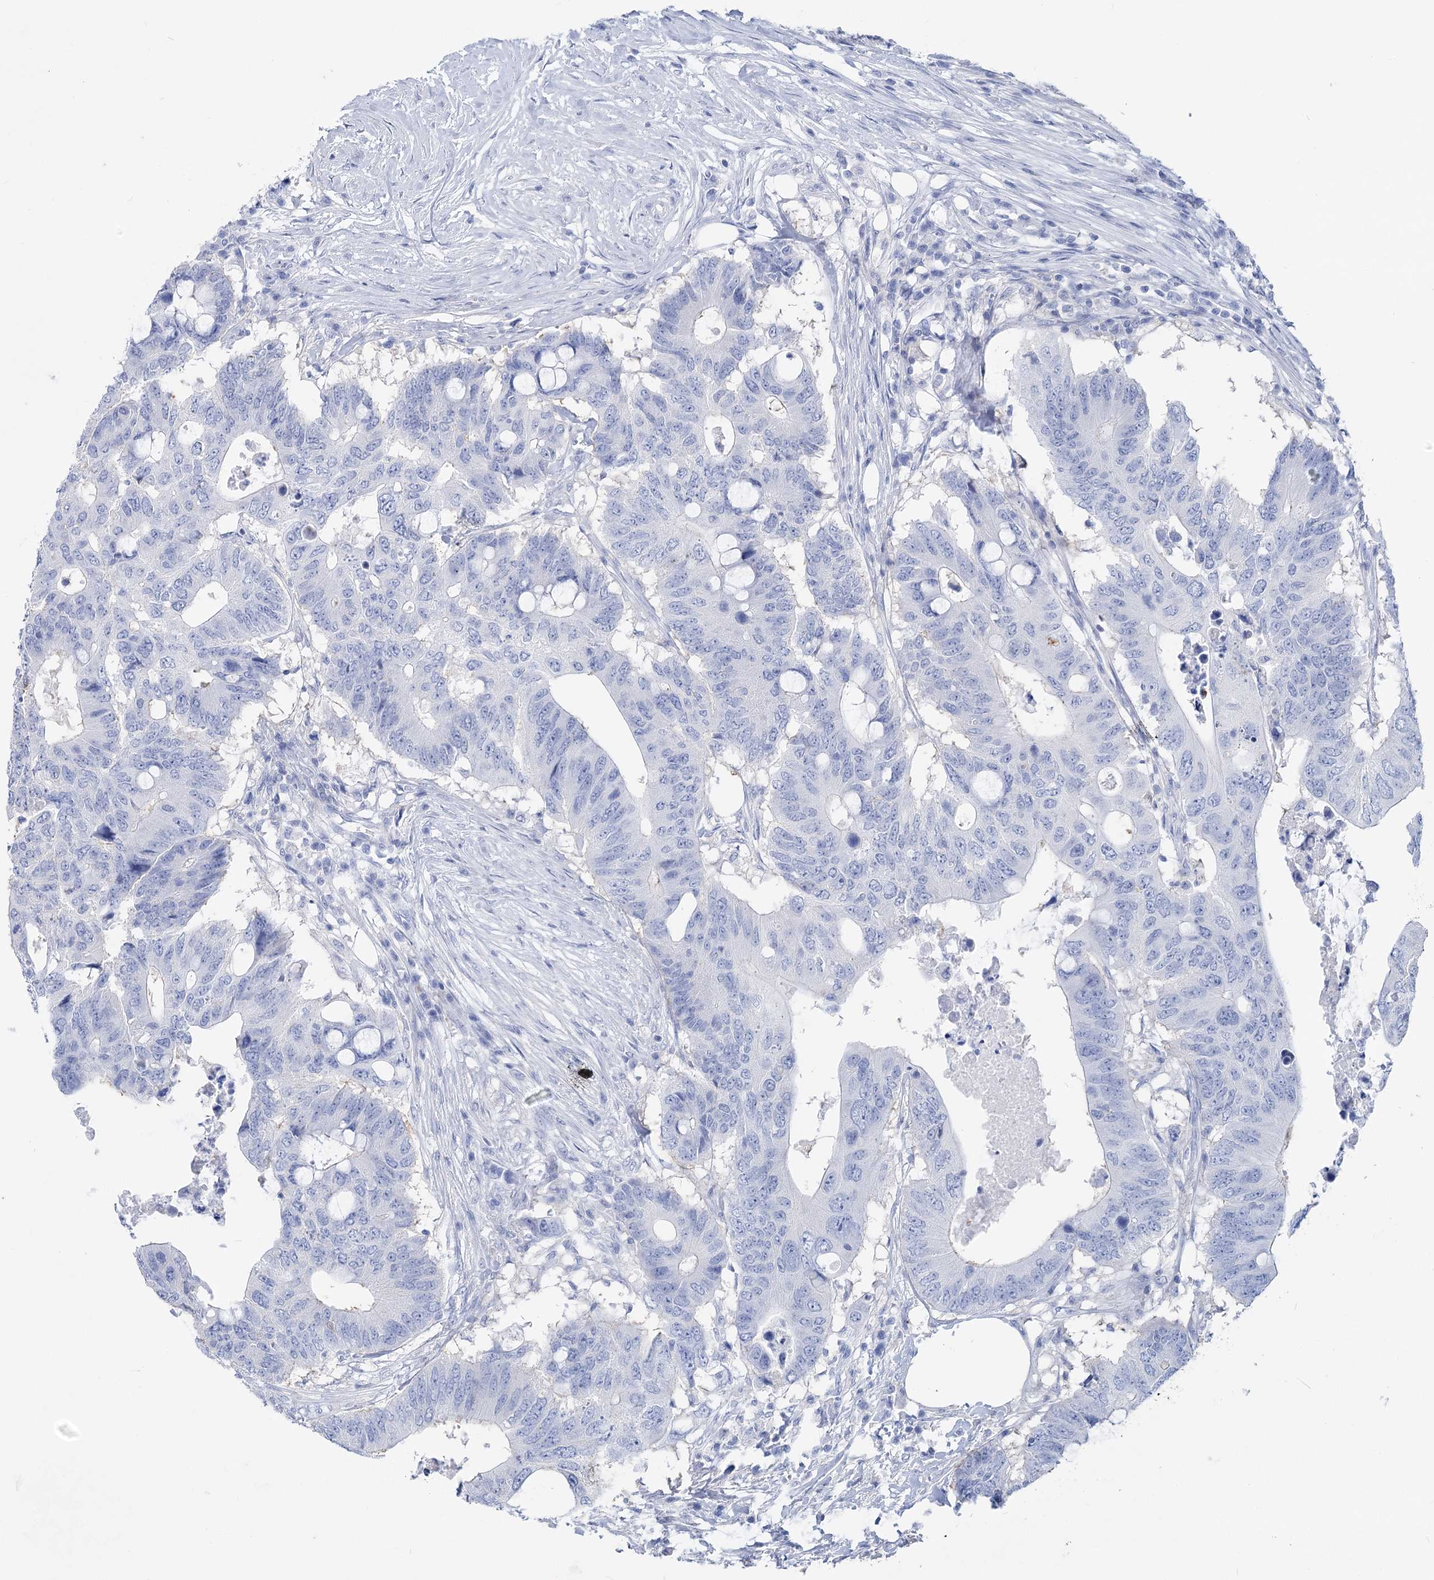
{"staining": {"intensity": "negative", "quantity": "none", "location": "none"}, "tissue": "colorectal cancer", "cell_type": "Tumor cells", "image_type": "cancer", "snomed": [{"axis": "morphology", "description": "Adenocarcinoma, NOS"}, {"axis": "topography", "description": "Colon"}], "caption": "The image exhibits no staining of tumor cells in adenocarcinoma (colorectal).", "gene": "PCDHA1", "patient": {"sex": "male", "age": 71}}